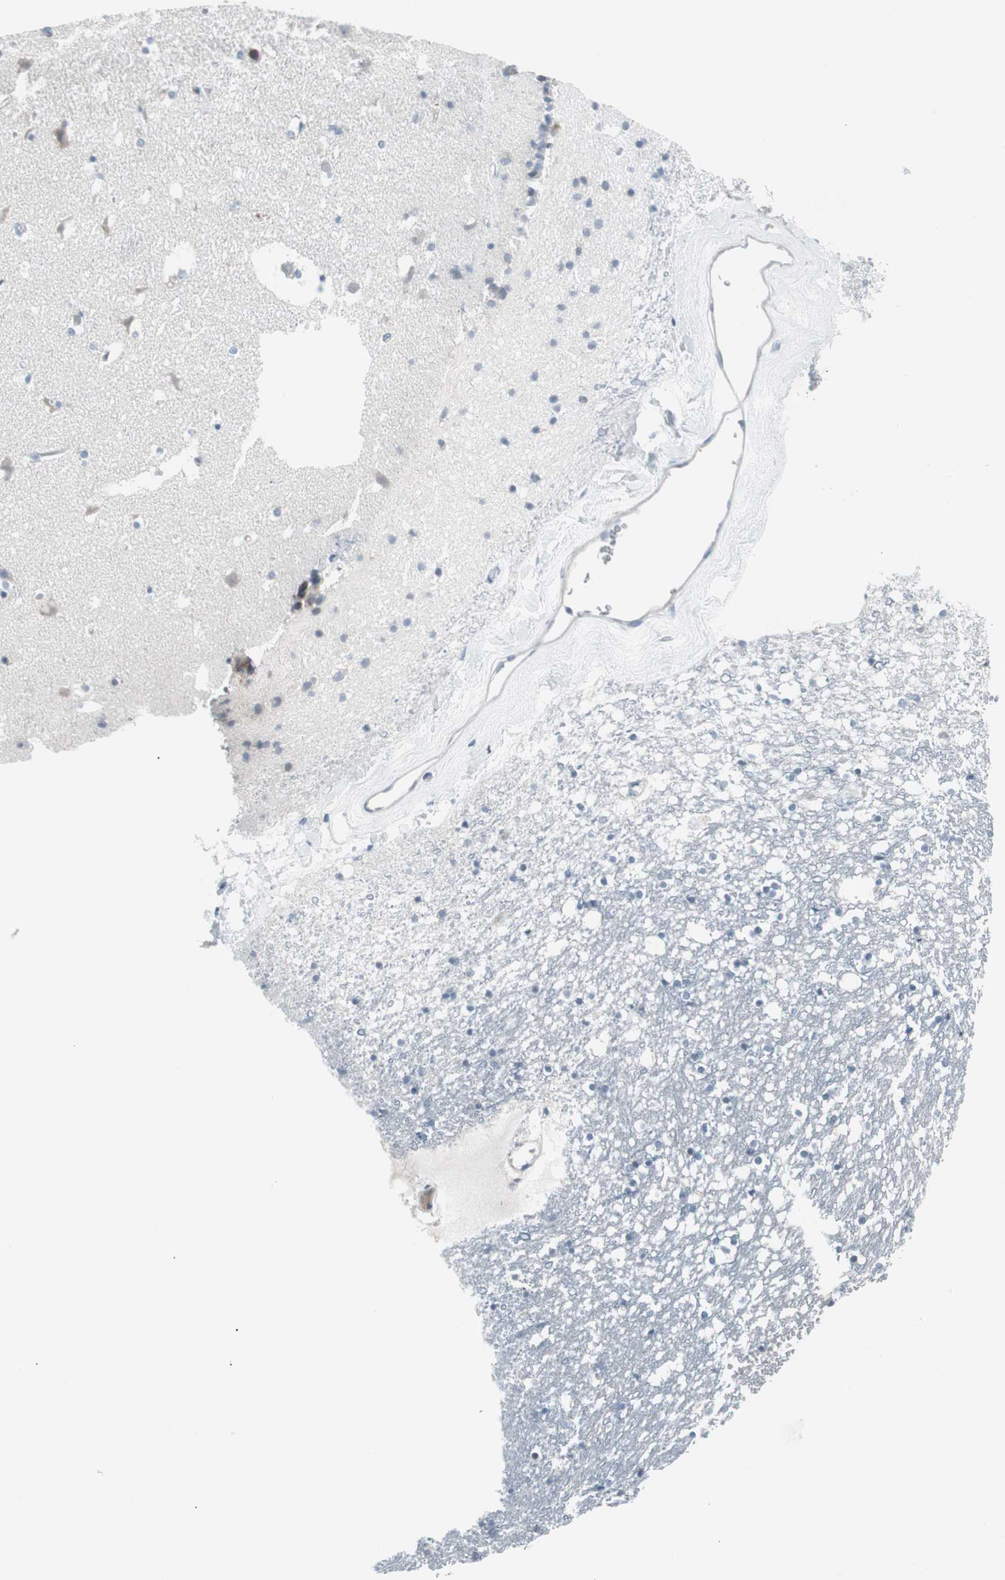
{"staining": {"intensity": "negative", "quantity": "none", "location": "none"}, "tissue": "caudate", "cell_type": "Glial cells", "image_type": "normal", "snomed": [{"axis": "morphology", "description": "Normal tissue, NOS"}, {"axis": "topography", "description": "Lateral ventricle wall"}], "caption": "This is an immunohistochemistry photomicrograph of benign caudate. There is no staining in glial cells.", "gene": "ZSCAN32", "patient": {"sex": "male", "age": 45}}